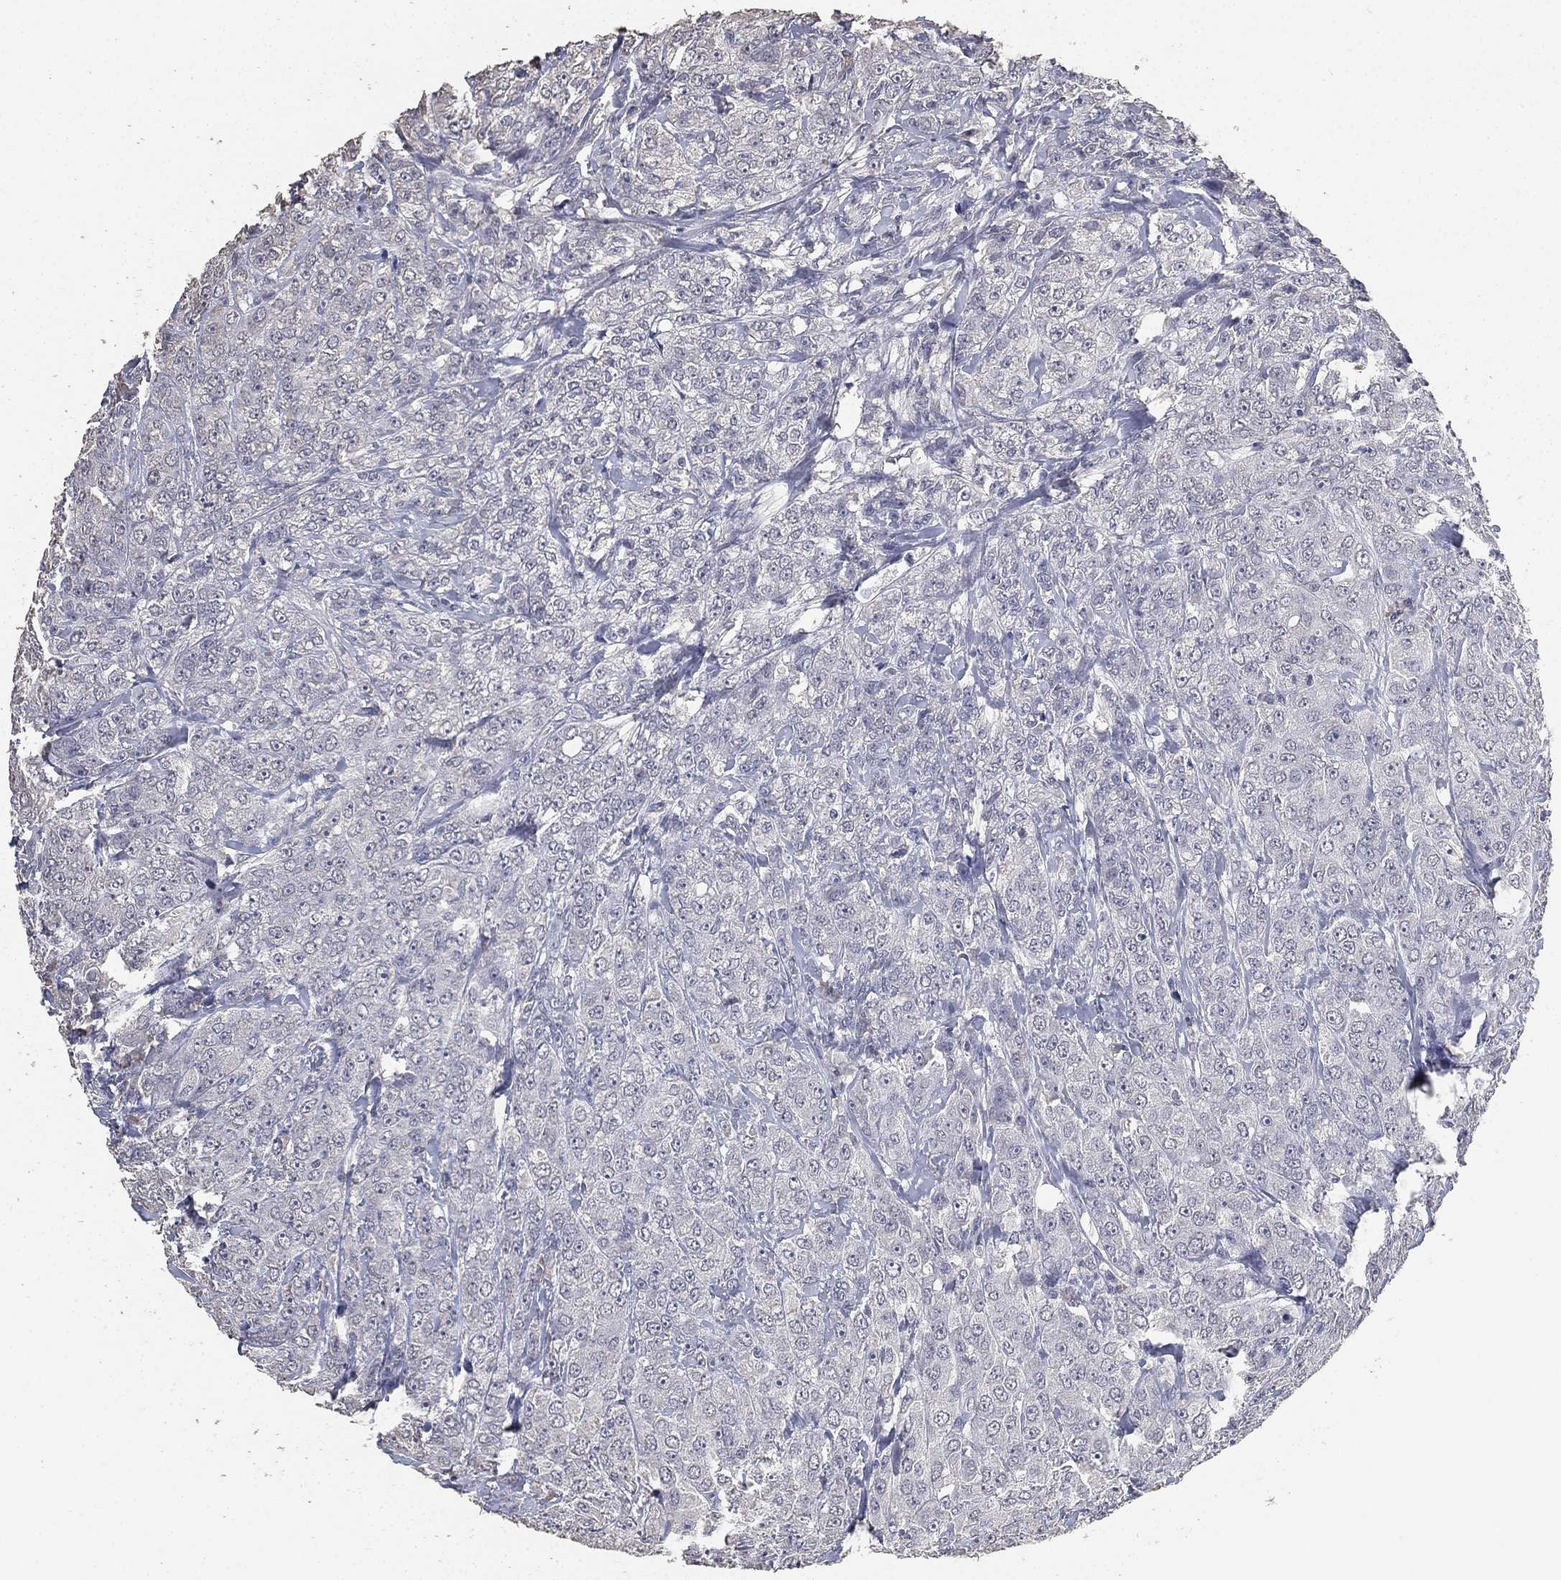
{"staining": {"intensity": "negative", "quantity": "none", "location": "none"}, "tissue": "breast cancer", "cell_type": "Tumor cells", "image_type": "cancer", "snomed": [{"axis": "morphology", "description": "Duct carcinoma"}, {"axis": "topography", "description": "Breast"}], "caption": "Micrograph shows no protein expression in tumor cells of breast invasive ductal carcinoma tissue.", "gene": "DSG1", "patient": {"sex": "female", "age": 43}}